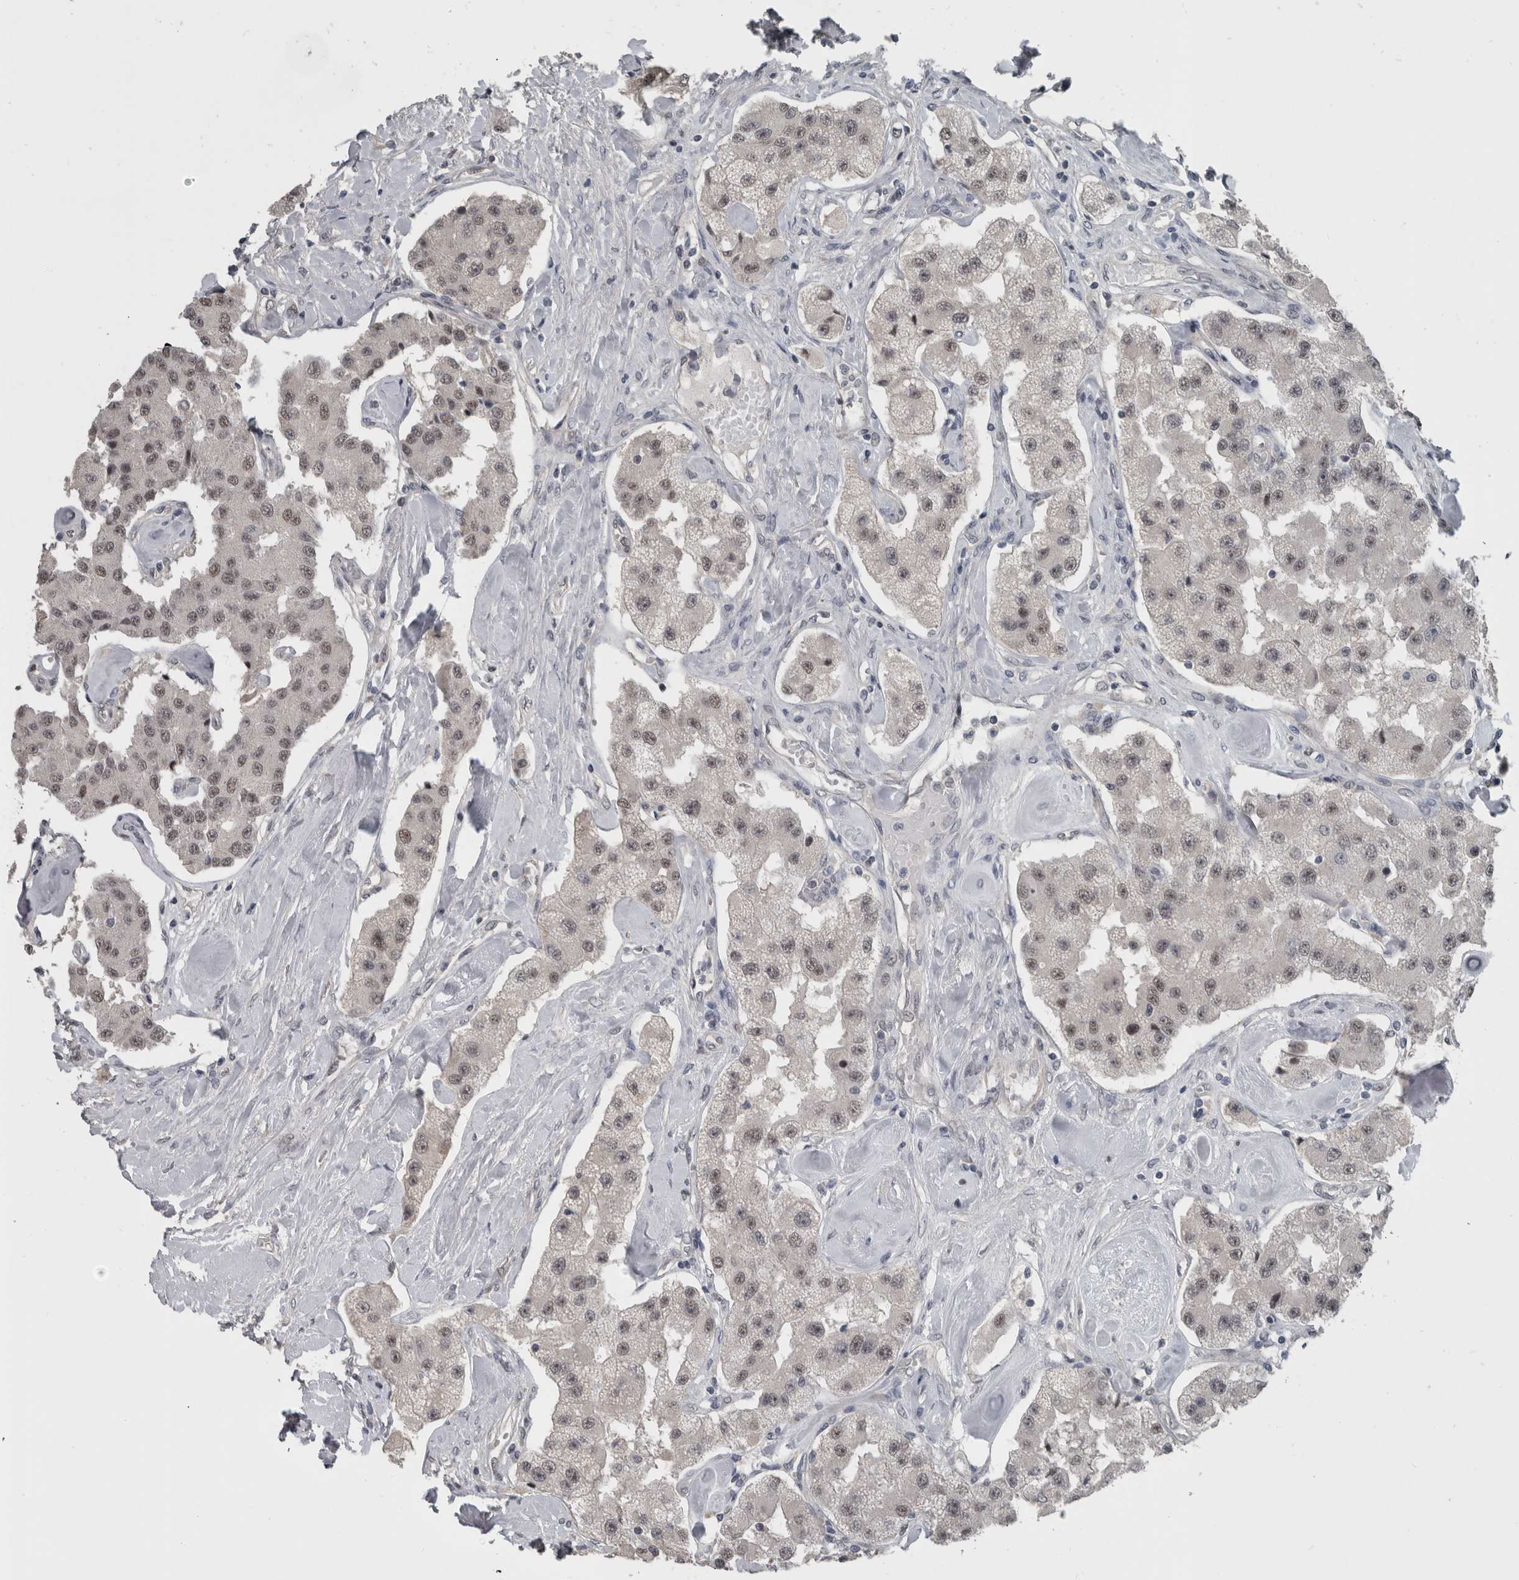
{"staining": {"intensity": "weak", "quantity": "25%-75%", "location": "nuclear"}, "tissue": "carcinoid", "cell_type": "Tumor cells", "image_type": "cancer", "snomed": [{"axis": "morphology", "description": "Carcinoid, malignant, NOS"}, {"axis": "topography", "description": "Pancreas"}], "caption": "Tumor cells exhibit low levels of weak nuclear positivity in about 25%-75% of cells in carcinoid. The protein of interest is shown in brown color, while the nuclei are stained blue.", "gene": "ZBTB21", "patient": {"sex": "male", "age": 41}}